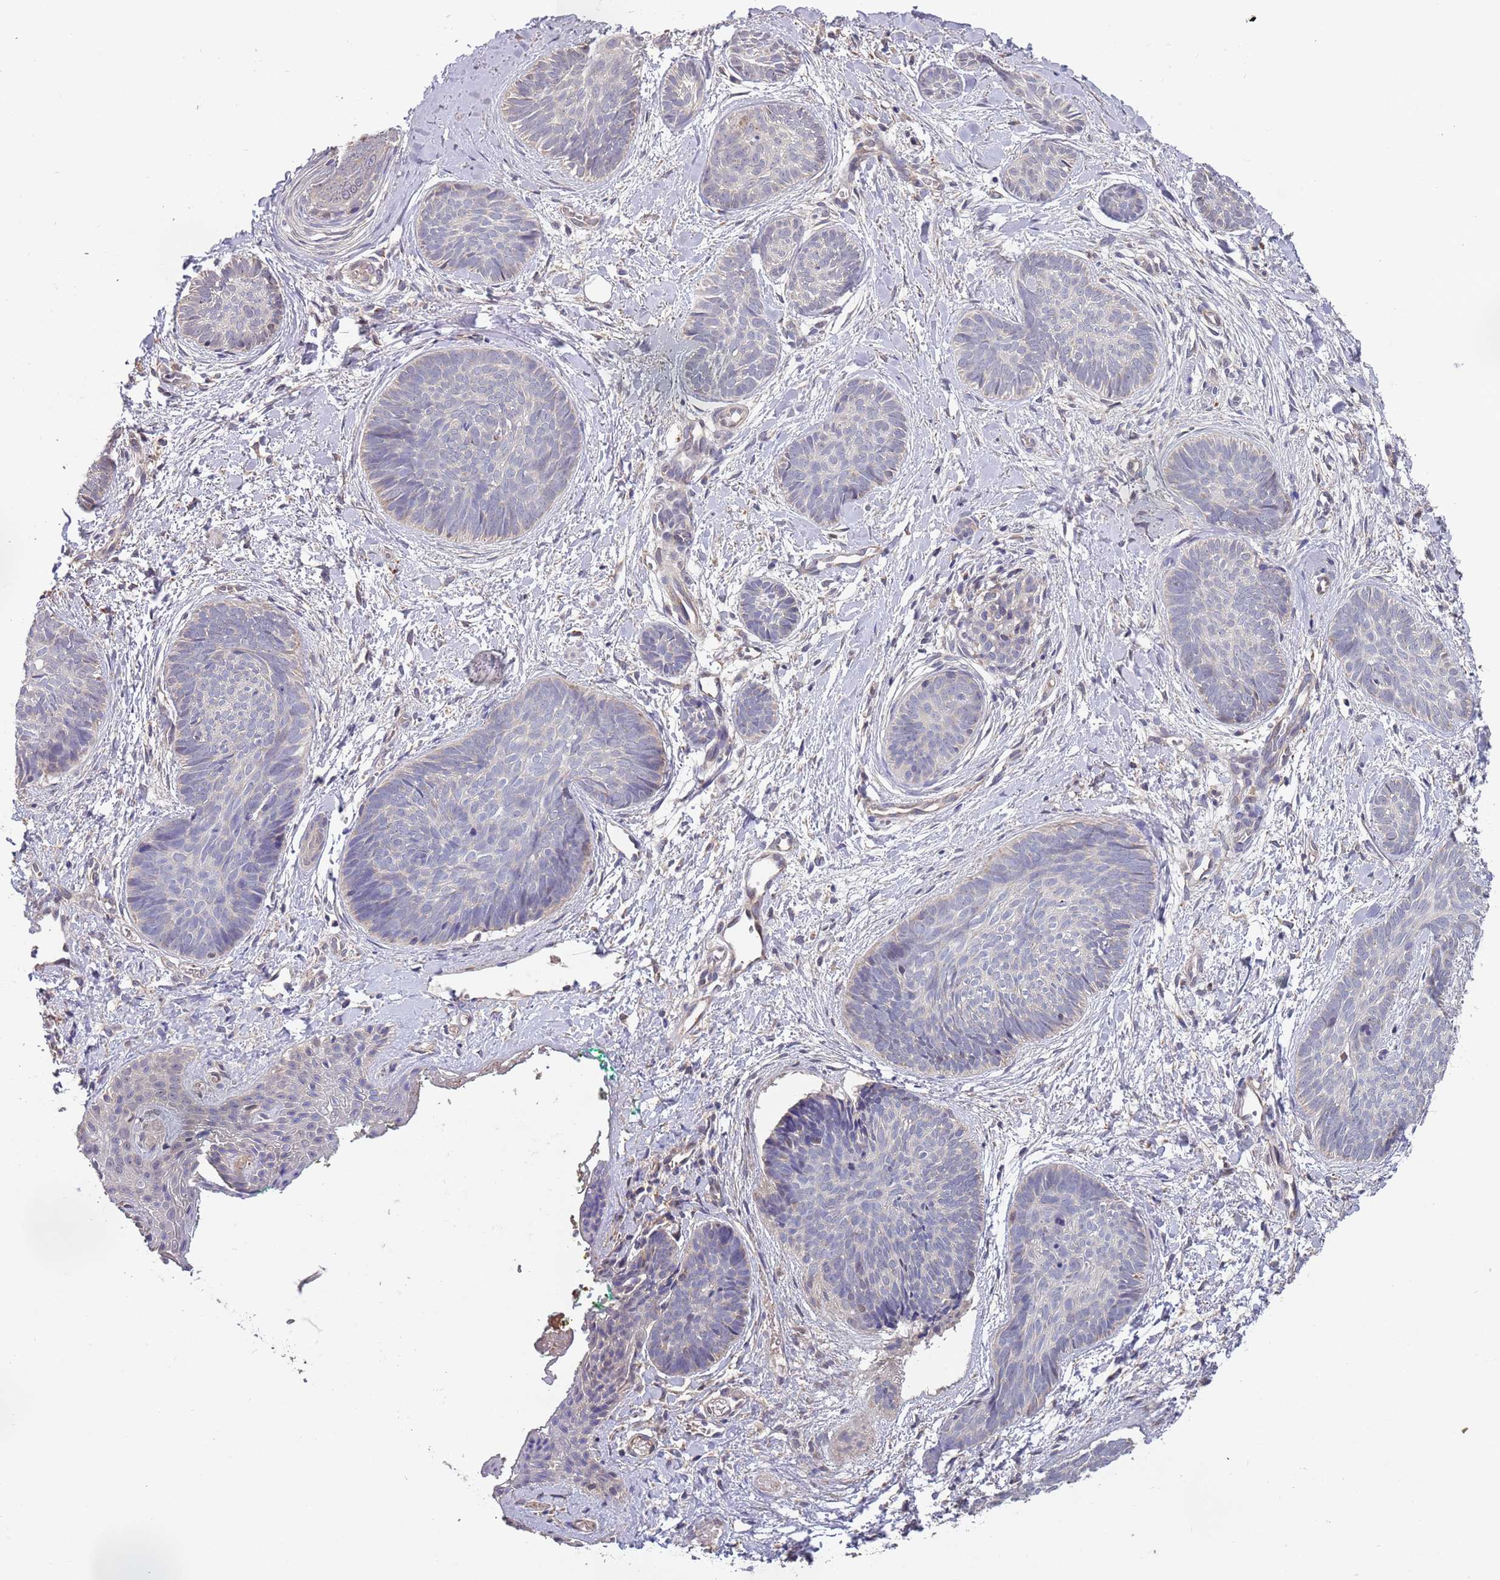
{"staining": {"intensity": "negative", "quantity": "none", "location": "none"}, "tissue": "skin cancer", "cell_type": "Tumor cells", "image_type": "cancer", "snomed": [{"axis": "morphology", "description": "Basal cell carcinoma"}, {"axis": "topography", "description": "Skin"}], "caption": "High power microscopy photomicrograph of an immunohistochemistry image of skin basal cell carcinoma, revealing no significant positivity in tumor cells. (Immunohistochemistry, brightfield microscopy, high magnification).", "gene": "TMEM64", "patient": {"sex": "female", "age": 81}}